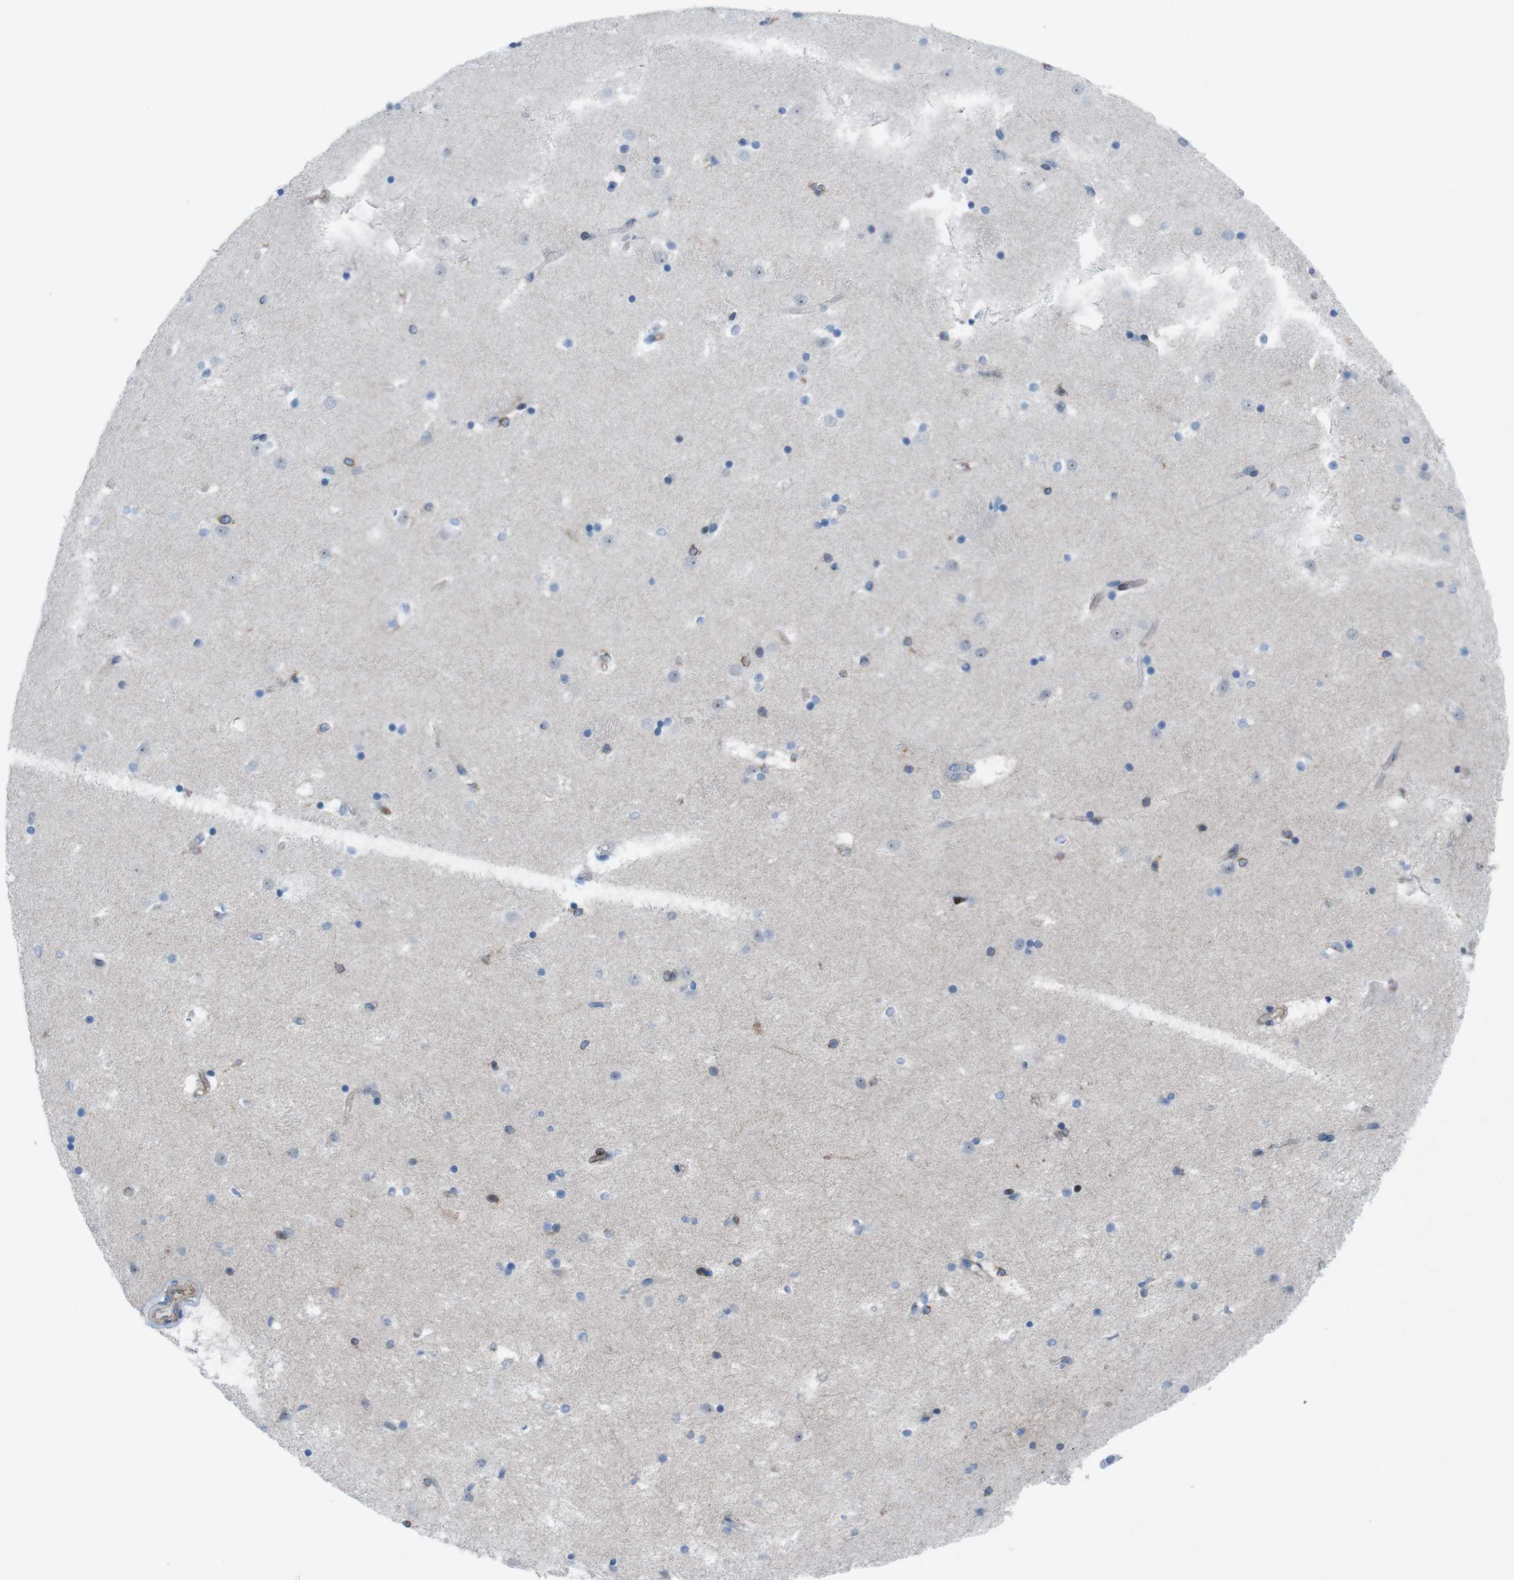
{"staining": {"intensity": "negative", "quantity": "none", "location": "none"}, "tissue": "caudate", "cell_type": "Glial cells", "image_type": "normal", "snomed": [{"axis": "morphology", "description": "Normal tissue, NOS"}, {"axis": "topography", "description": "Lateral ventricle wall"}], "caption": "Protein analysis of benign caudate demonstrates no significant positivity in glial cells. The staining was performed using DAB to visualize the protein expression in brown, while the nuclei were stained in blue with hematoxylin (Magnification: 20x).", "gene": "DIAPH2", "patient": {"sex": "male", "age": 45}}